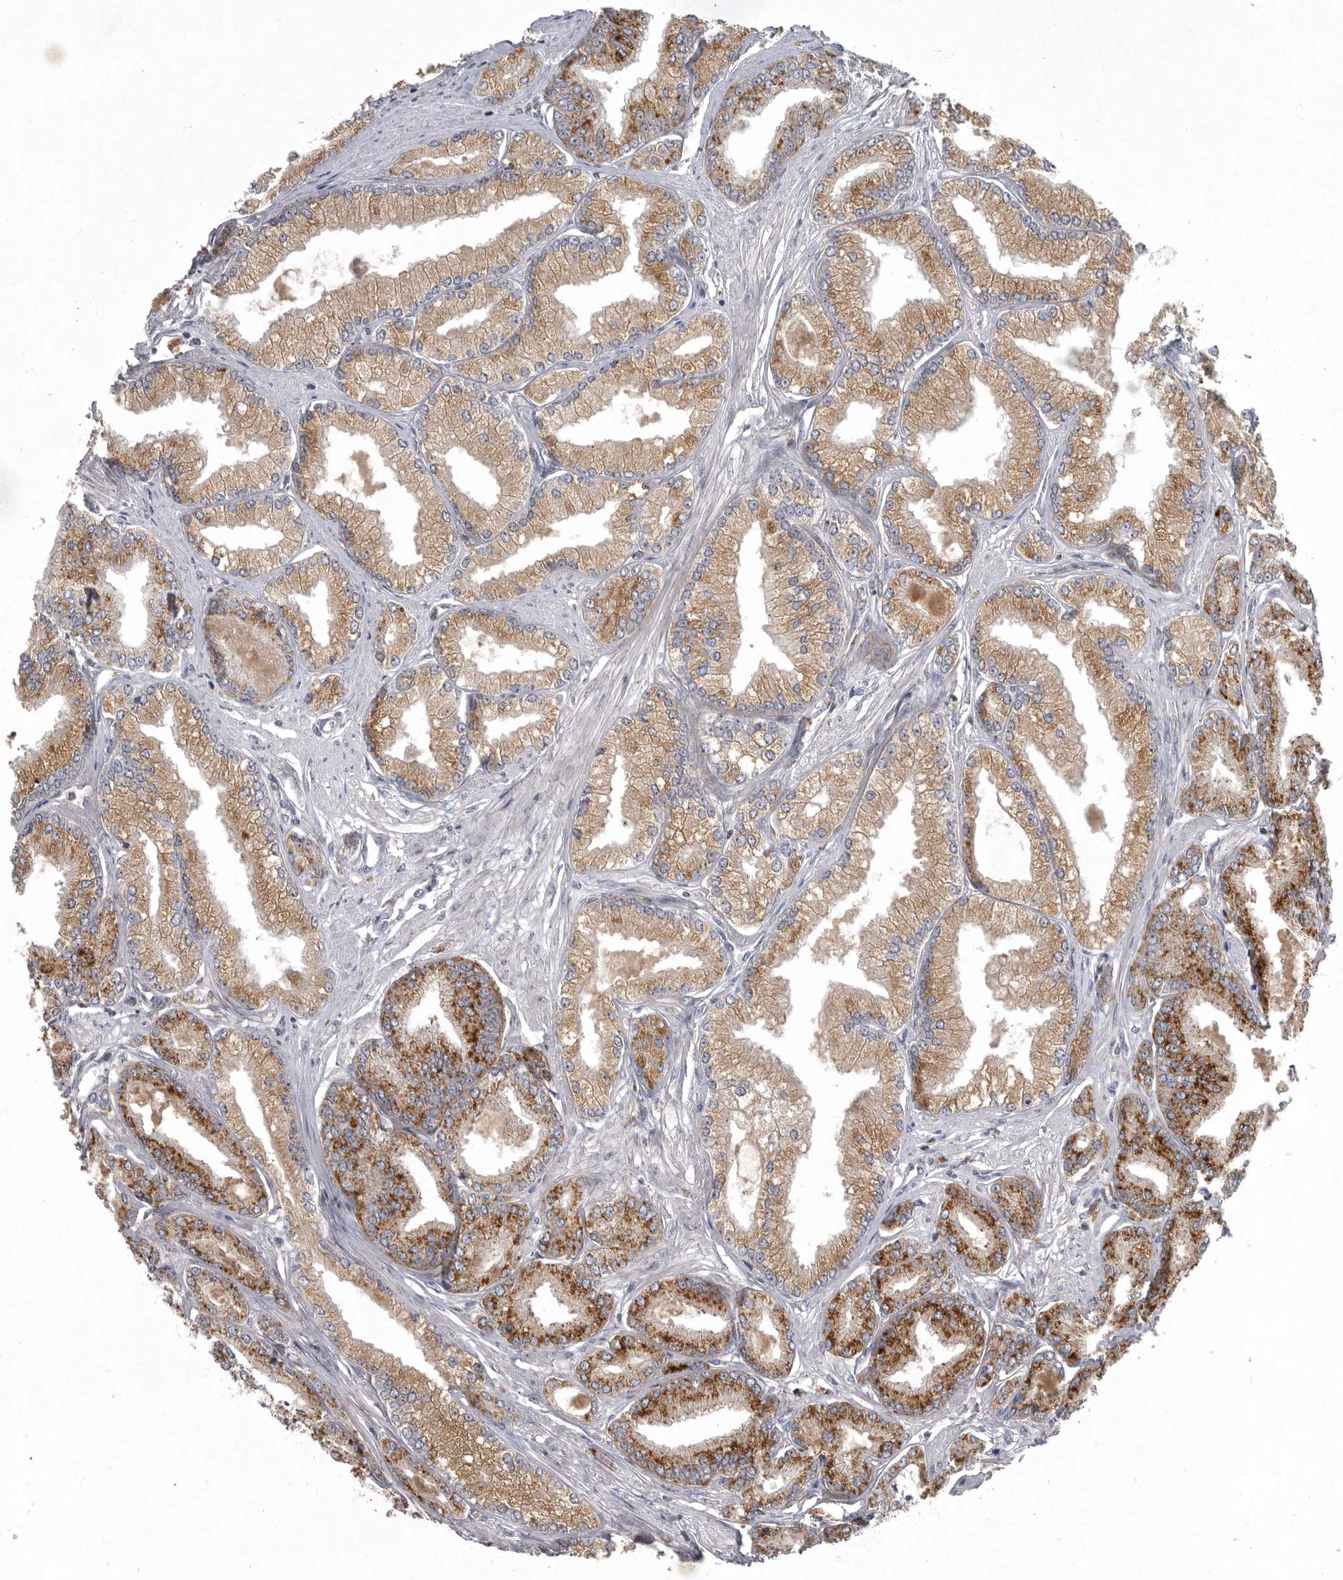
{"staining": {"intensity": "moderate", "quantity": ">75%", "location": "cytoplasmic/membranous"}, "tissue": "prostate cancer", "cell_type": "Tumor cells", "image_type": "cancer", "snomed": [{"axis": "morphology", "description": "Adenocarcinoma, Low grade"}, {"axis": "topography", "description": "Prostate"}], "caption": "This histopathology image shows immunohistochemistry staining of human low-grade adenocarcinoma (prostate), with medium moderate cytoplasmic/membranous staining in approximately >75% of tumor cells.", "gene": "LAMTOR3", "patient": {"sex": "male", "age": 52}}